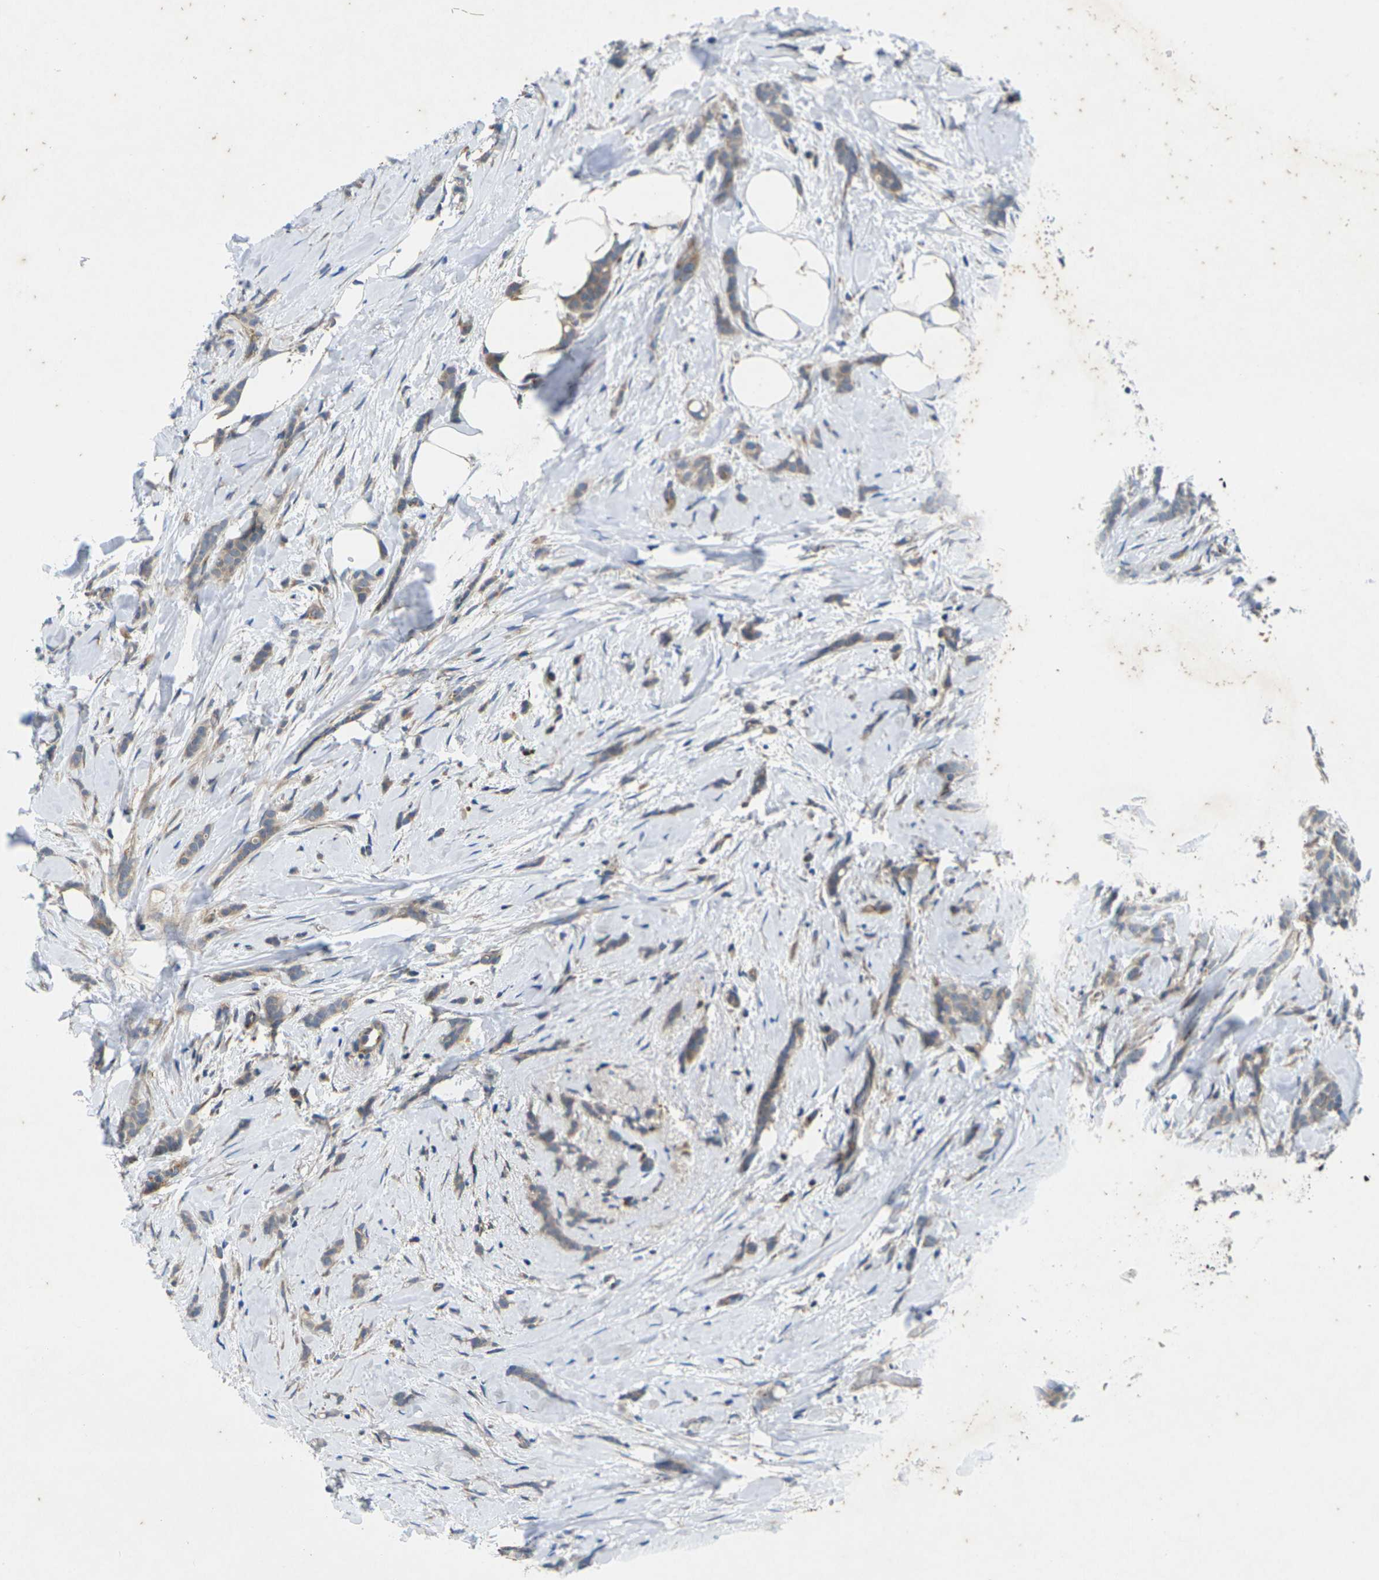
{"staining": {"intensity": "moderate", "quantity": ">75%", "location": "cytoplasmic/membranous"}, "tissue": "breast cancer", "cell_type": "Tumor cells", "image_type": "cancer", "snomed": [{"axis": "morphology", "description": "Lobular carcinoma, in situ"}, {"axis": "morphology", "description": "Lobular carcinoma"}, {"axis": "topography", "description": "Breast"}], "caption": "Protein positivity by IHC demonstrates moderate cytoplasmic/membranous staining in approximately >75% of tumor cells in breast cancer (lobular carcinoma).", "gene": "KIF1B", "patient": {"sex": "female", "age": 41}}